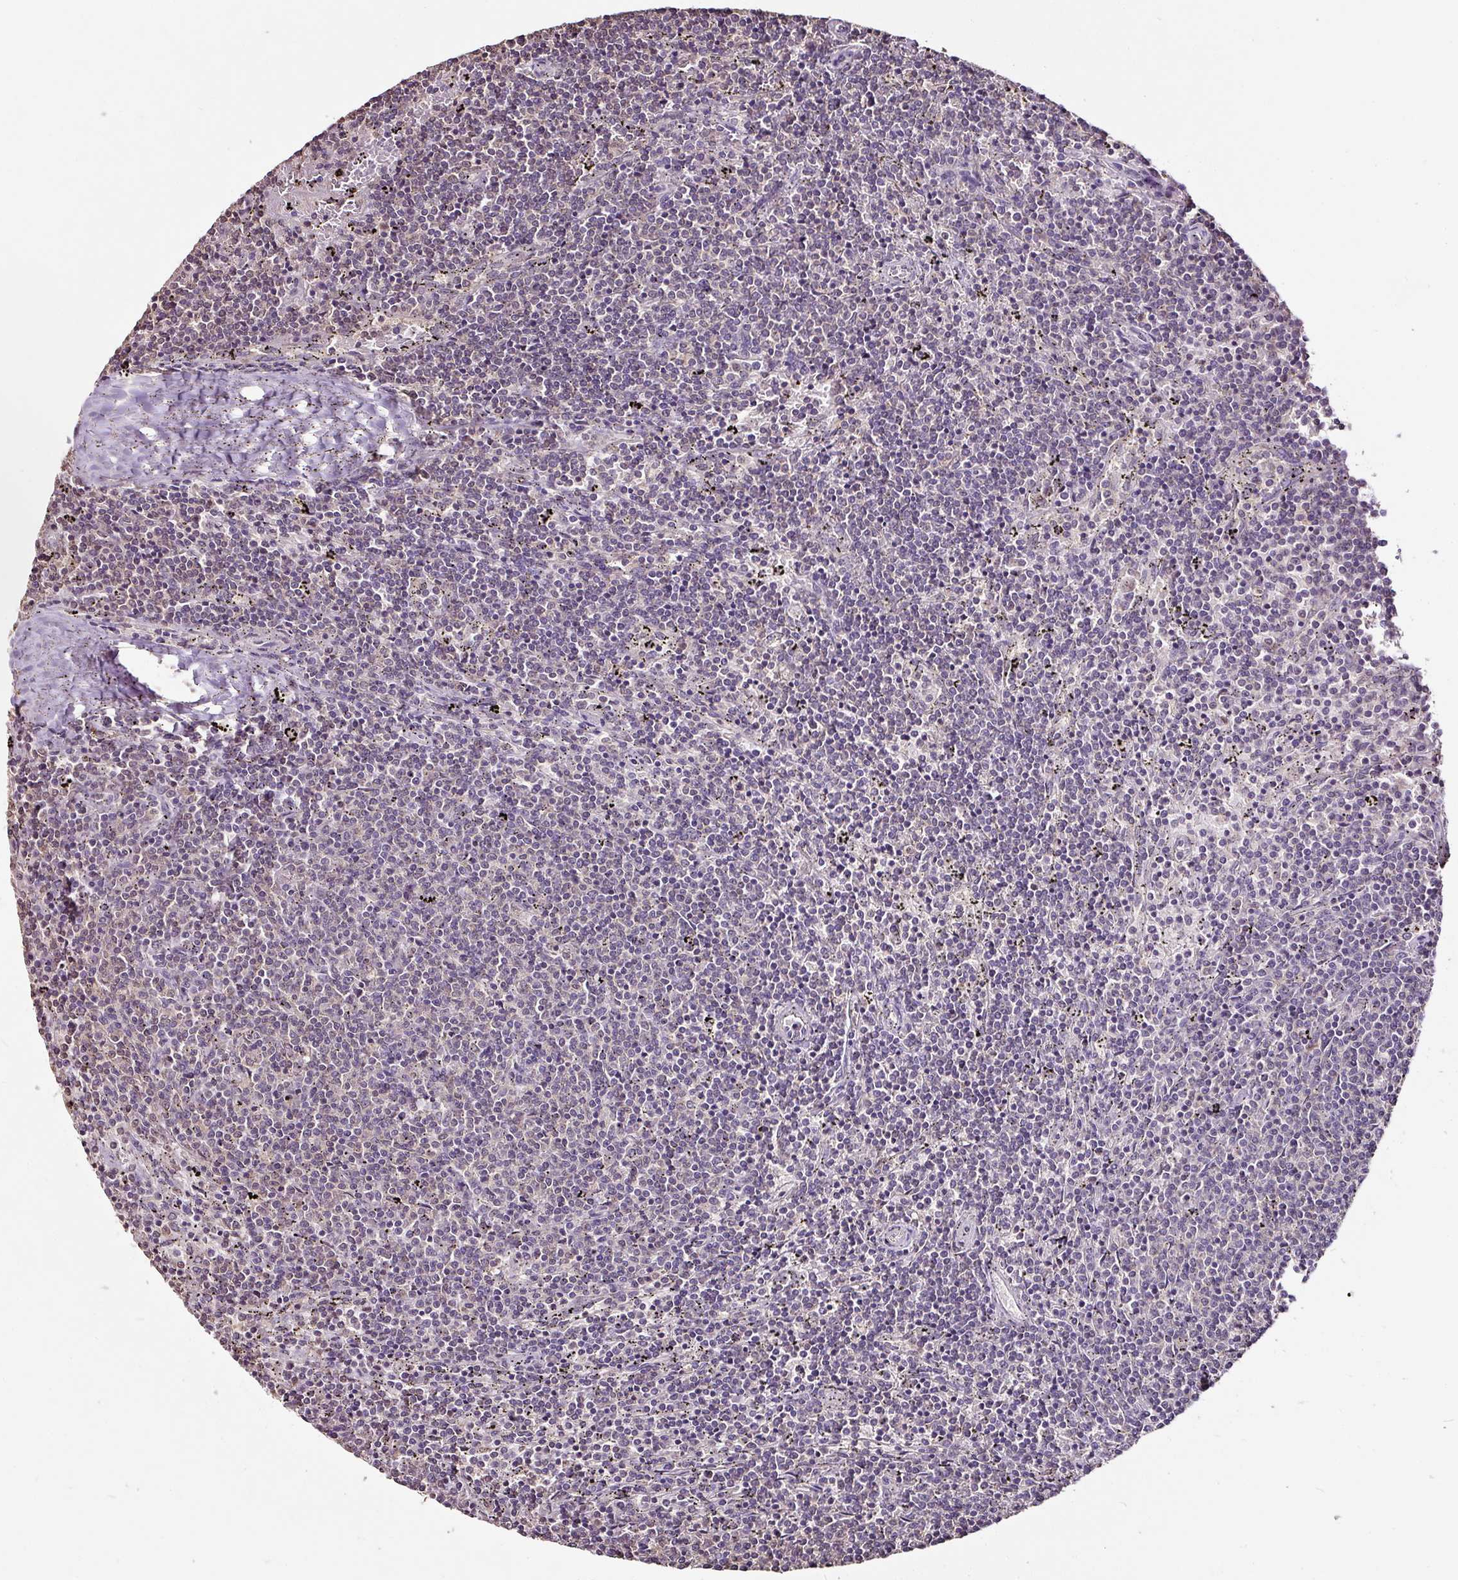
{"staining": {"intensity": "negative", "quantity": "none", "location": "none"}, "tissue": "lymphoma", "cell_type": "Tumor cells", "image_type": "cancer", "snomed": [{"axis": "morphology", "description": "Malignant lymphoma, non-Hodgkin's type, Low grade"}, {"axis": "topography", "description": "Spleen"}], "caption": "High power microscopy photomicrograph of an IHC image of lymphoma, revealing no significant expression in tumor cells.", "gene": "RPL38", "patient": {"sex": "female", "age": 50}}